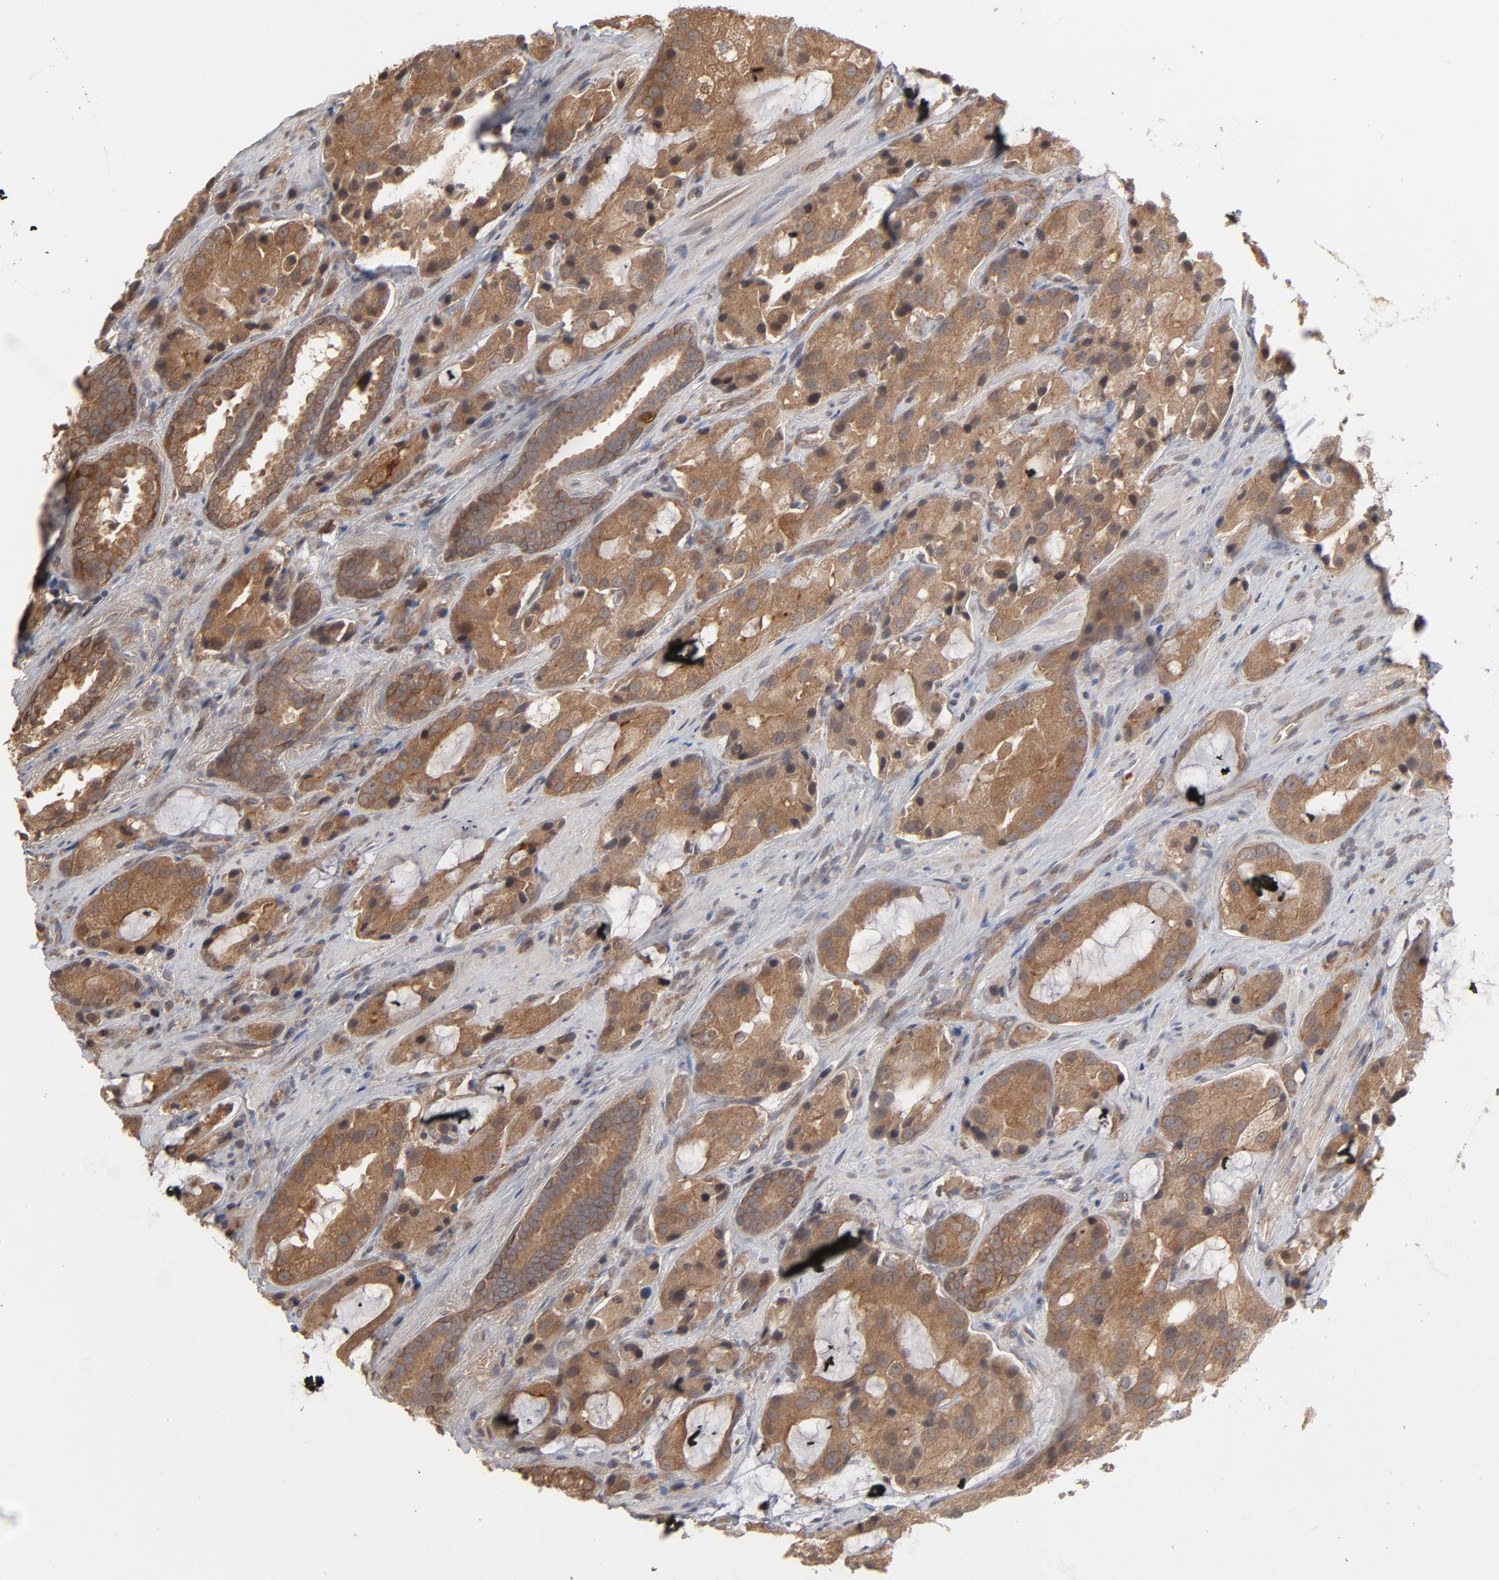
{"staining": {"intensity": "moderate", "quantity": ">75%", "location": "cytoplasmic/membranous,nuclear"}, "tissue": "prostate cancer", "cell_type": "Tumor cells", "image_type": "cancer", "snomed": [{"axis": "morphology", "description": "Adenocarcinoma, High grade"}, {"axis": "topography", "description": "Prostate"}], "caption": "A micrograph of human adenocarcinoma (high-grade) (prostate) stained for a protein exhibits moderate cytoplasmic/membranous and nuclear brown staining in tumor cells.", "gene": "SCFD1", "patient": {"sex": "male", "age": 70}}